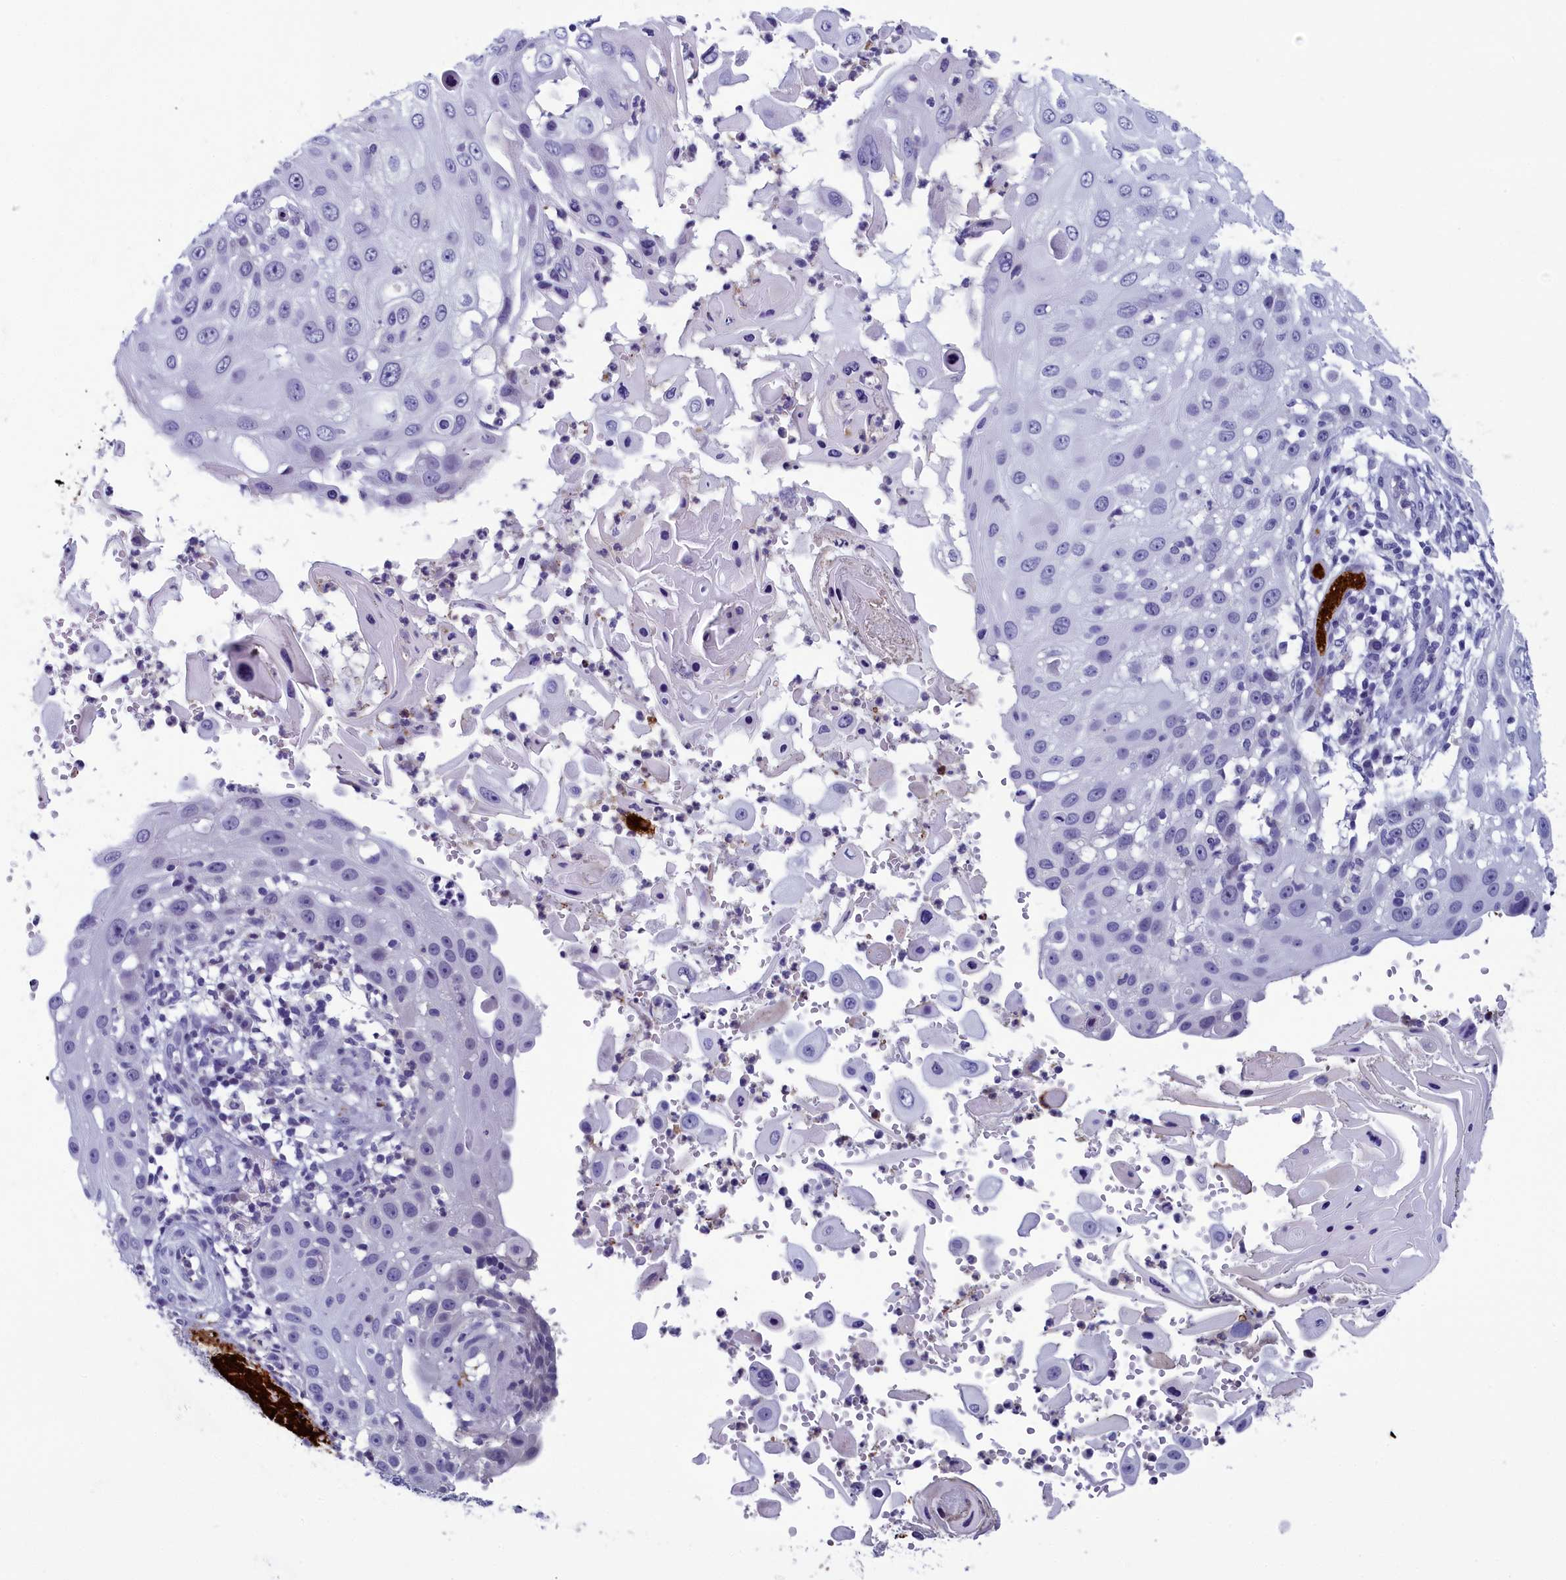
{"staining": {"intensity": "negative", "quantity": "none", "location": "none"}, "tissue": "skin cancer", "cell_type": "Tumor cells", "image_type": "cancer", "snomed": [{"axis": "morphology", "description": "Squamous cell carcinoma, NOS"}, {"axis": "topography", "description": "Skin"}], "caption": "Tumor cells show no significant positivity in squamous cell carcinoma (skin).", "gene": "AIFM2", "patient": {"sex": "female", "age": 44}}